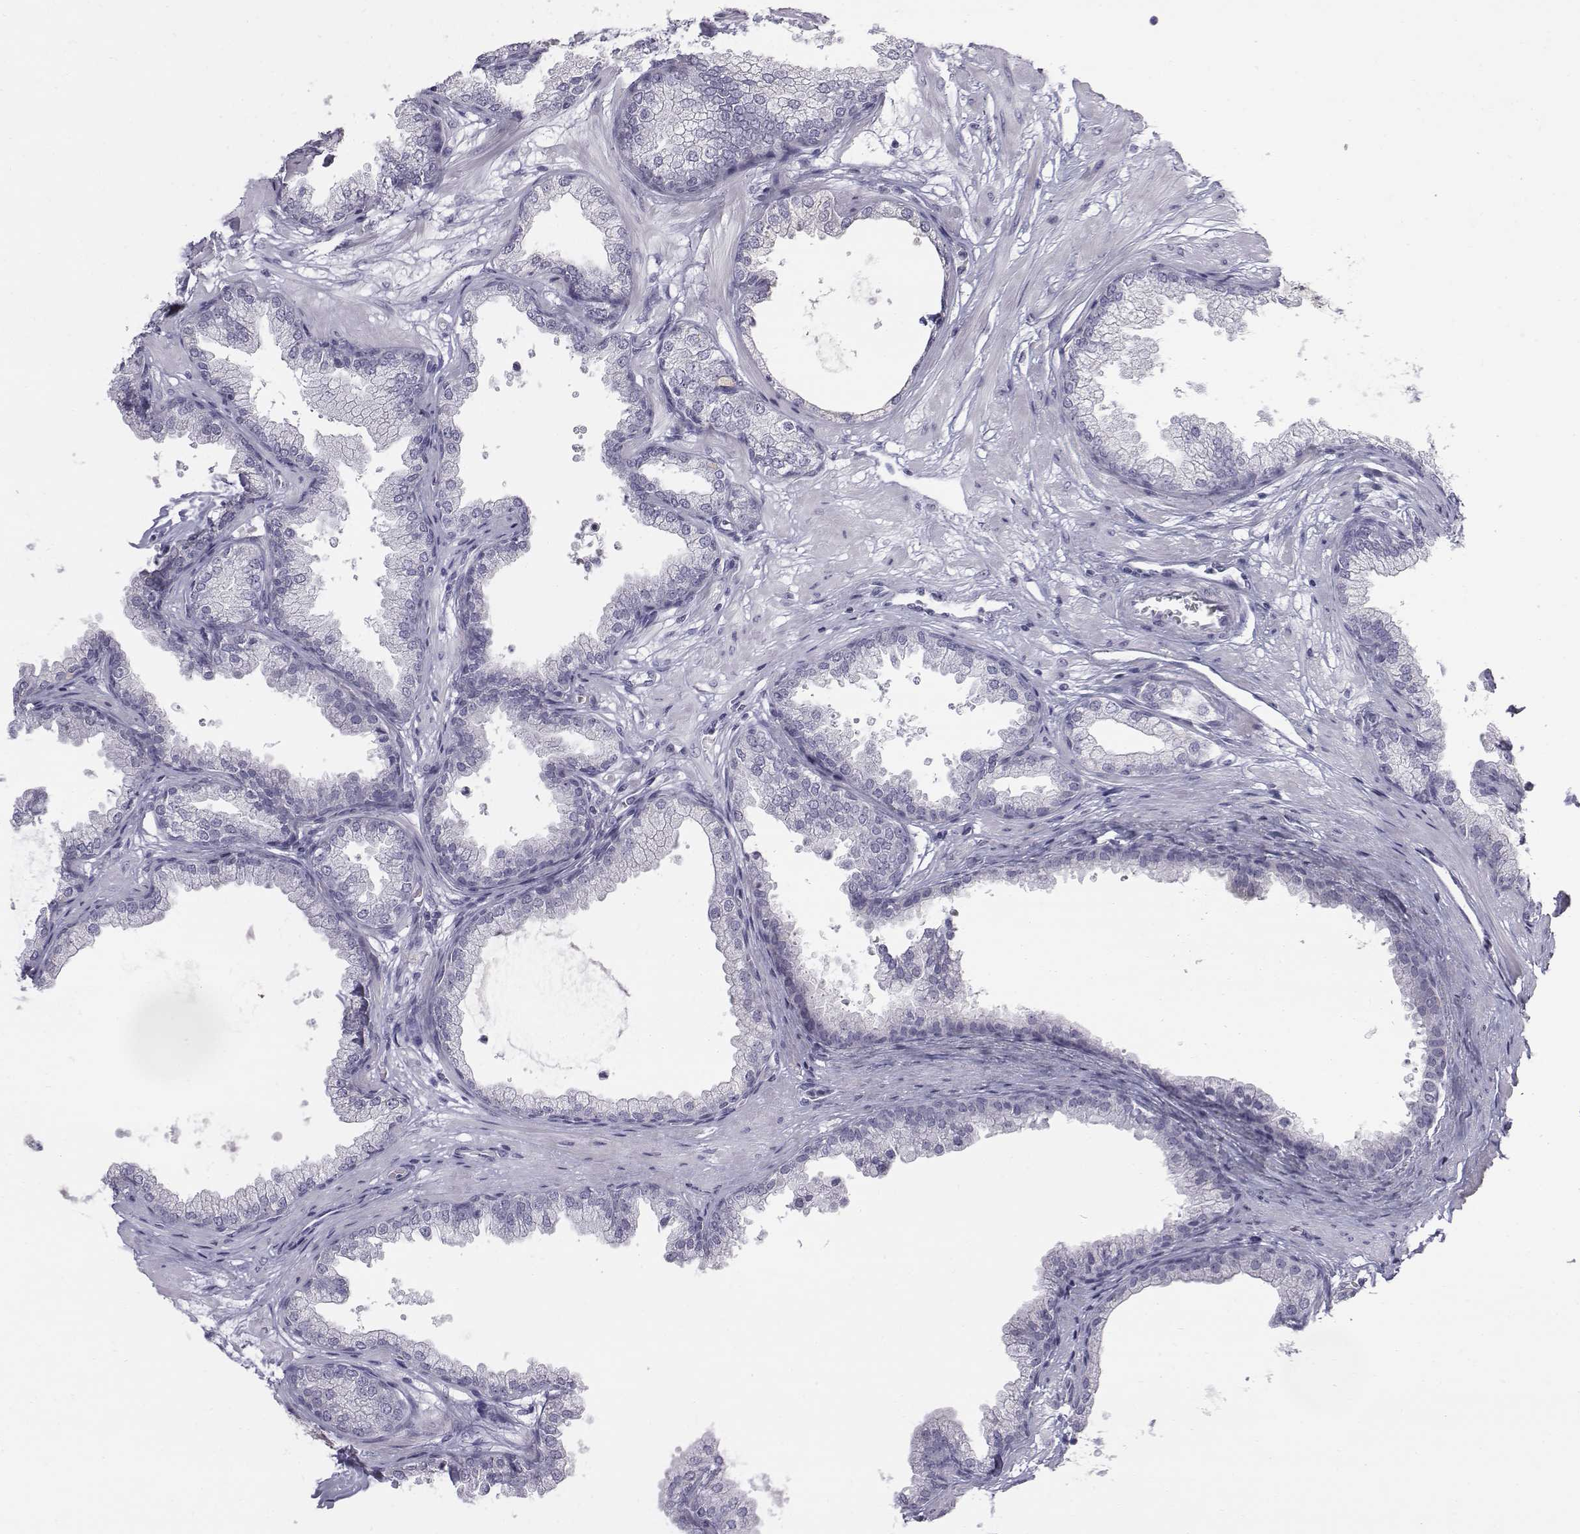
{"staining": {"intensity": "negative", "quantity": "none", "location": "none"}, "tissue": "prostate", "cell_type": "Glandular cells", "image_type": "normal", "snomed": [{"axis": "morphology", "description": "Normal tissue, NOS"}, {"axis": "topography", "description": "Prostate"}], "caption": "Immunohistochemical staining of normal human prostate displays no significant positivity in glandular cells. Brightfield microscopy of immunohistochemistry (IHC) stained with DAB (brown) and hematoxylin (blue), captured at high magnification.", "gene": "C6orf58", "patient": {"sex": "male", "age": 37}}